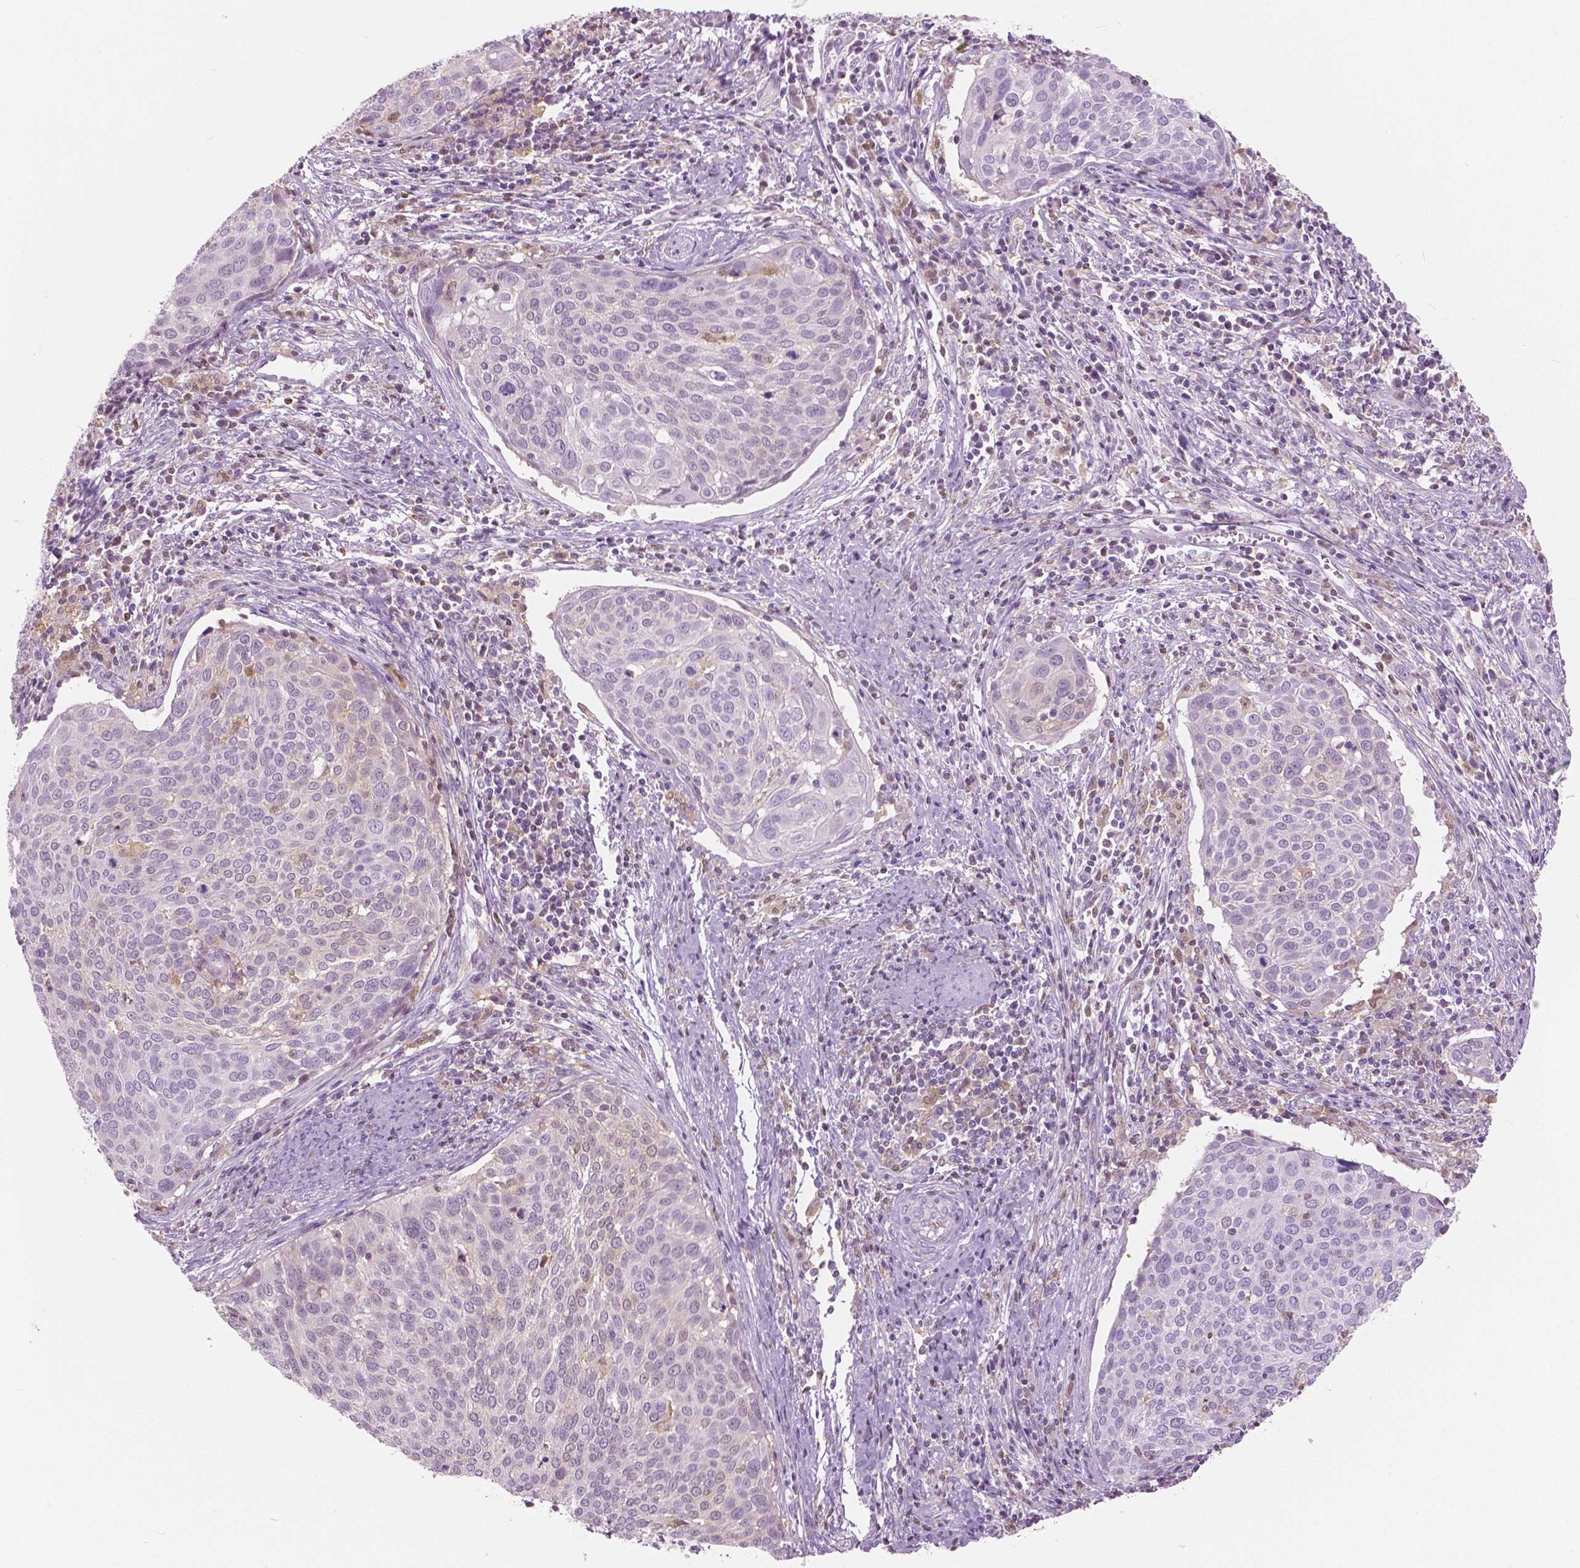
{"staining": {"intensity": "negative", "quantity": "none", "location": "none"}, "tissue": "cervical cancer", "cell_type": "Tumor cells", "image_type": "cancer", "snomed": [{"axis": "morphology", "description": "Squamous cell carcinoma, NOS"}, {"axis": "topography", "description": "Cervix"}], "caption": "The image exhibits no staining of tumor cells in cervical cancer (squamous cell carcinoma).", "gene": "GALM", "patient": {"sex": "female", "age": 39}}